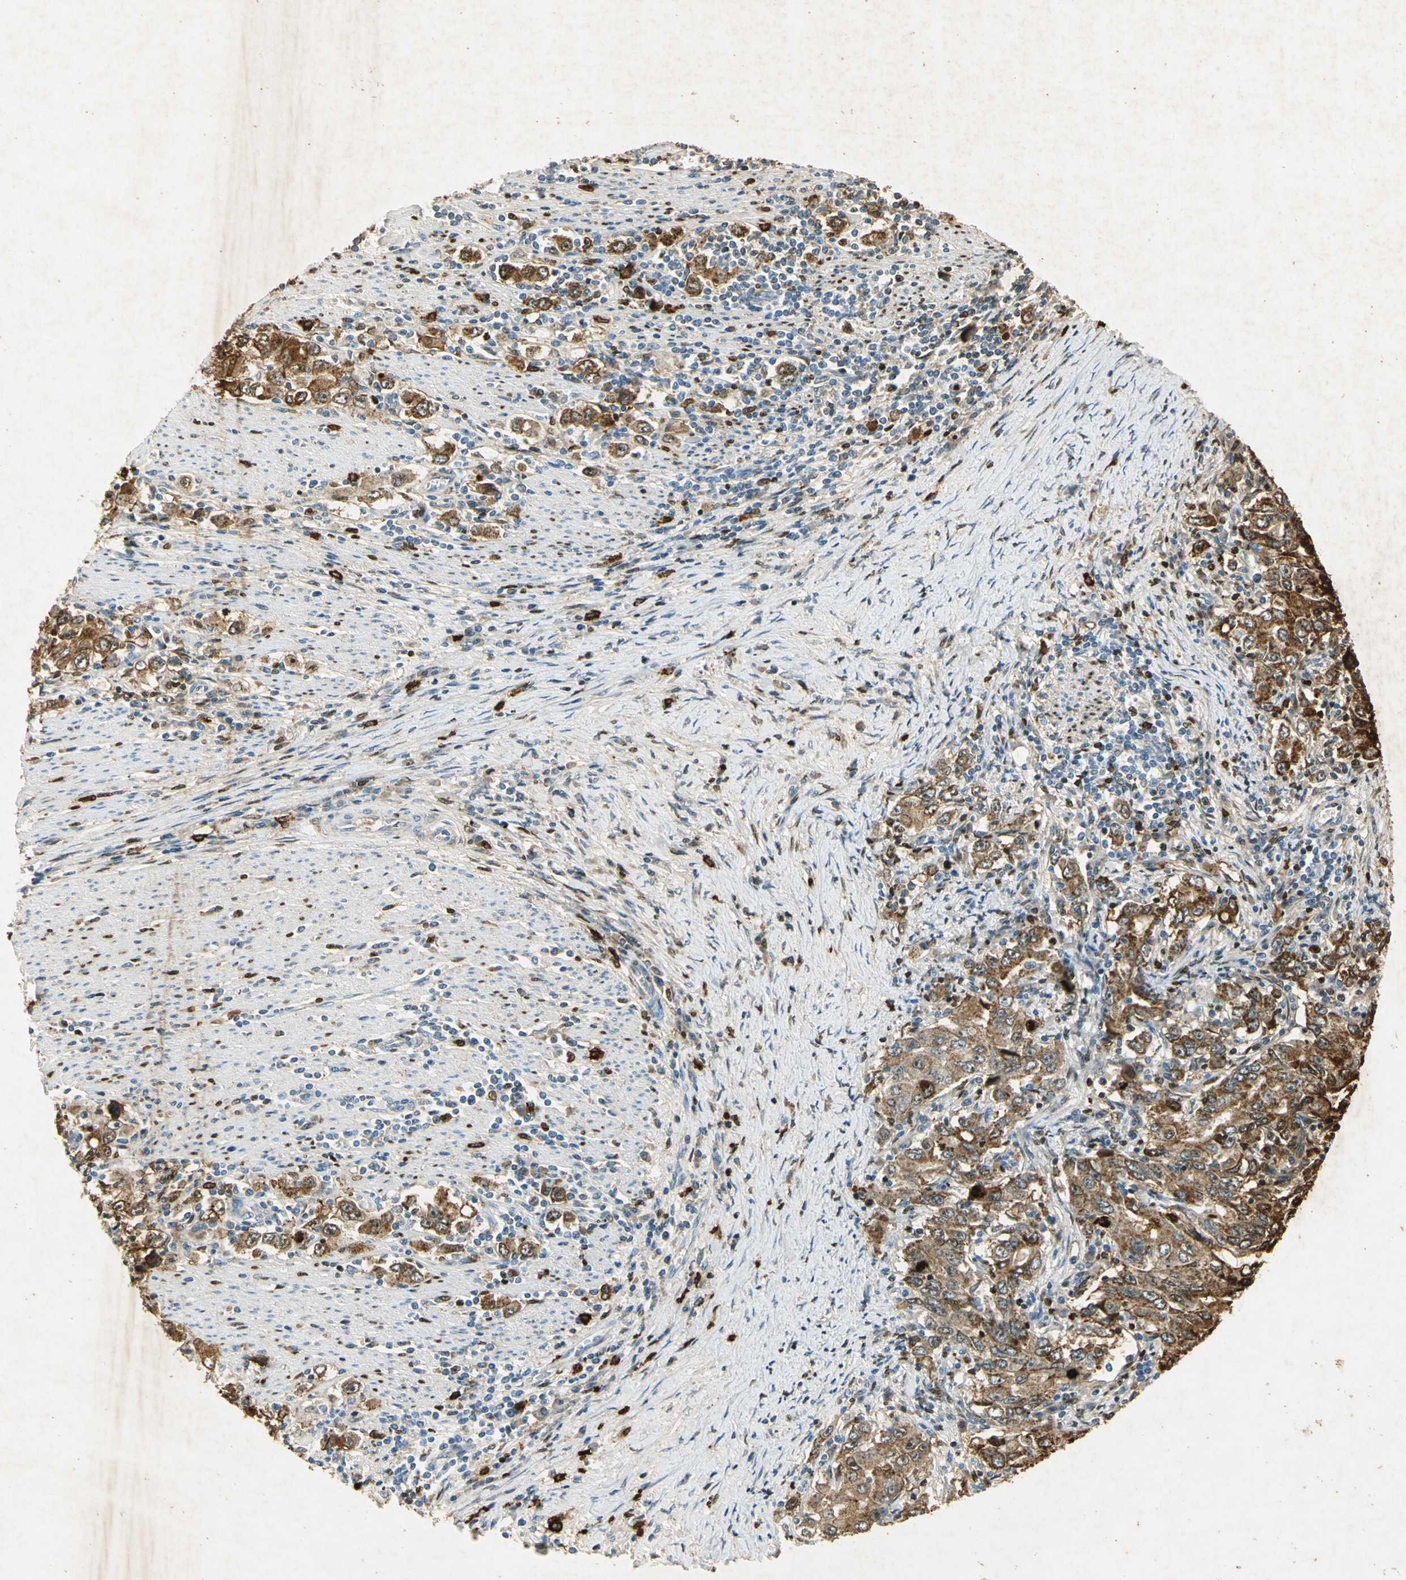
{"staining": {"intensity": "moderate", "quantity": ">75%", "location": "cytoplasmic/membranous"}, "tissue": "stomach cancer", "cell_type": "Tumor cells", "image_type": "cancer", "snomed": [{"axis": "morphology", "description": "Adenocarcinoma, NOS"}, {"axis": "topography", "description": "Stomach, lower"}], "caption": "Stomach cancer was stained to show a protein in brown. There is medium levels of moderate cytoplasmic/membranous expression in approximately >75% of tumor cells. The staining was performed using DAB to visualize the protein expression in brown, while the nuclei were stained in blue with hematoxylin (Magnification: 20x).", "gene": "ANXA4", "patient": {"sex": "female", "age": 72}}